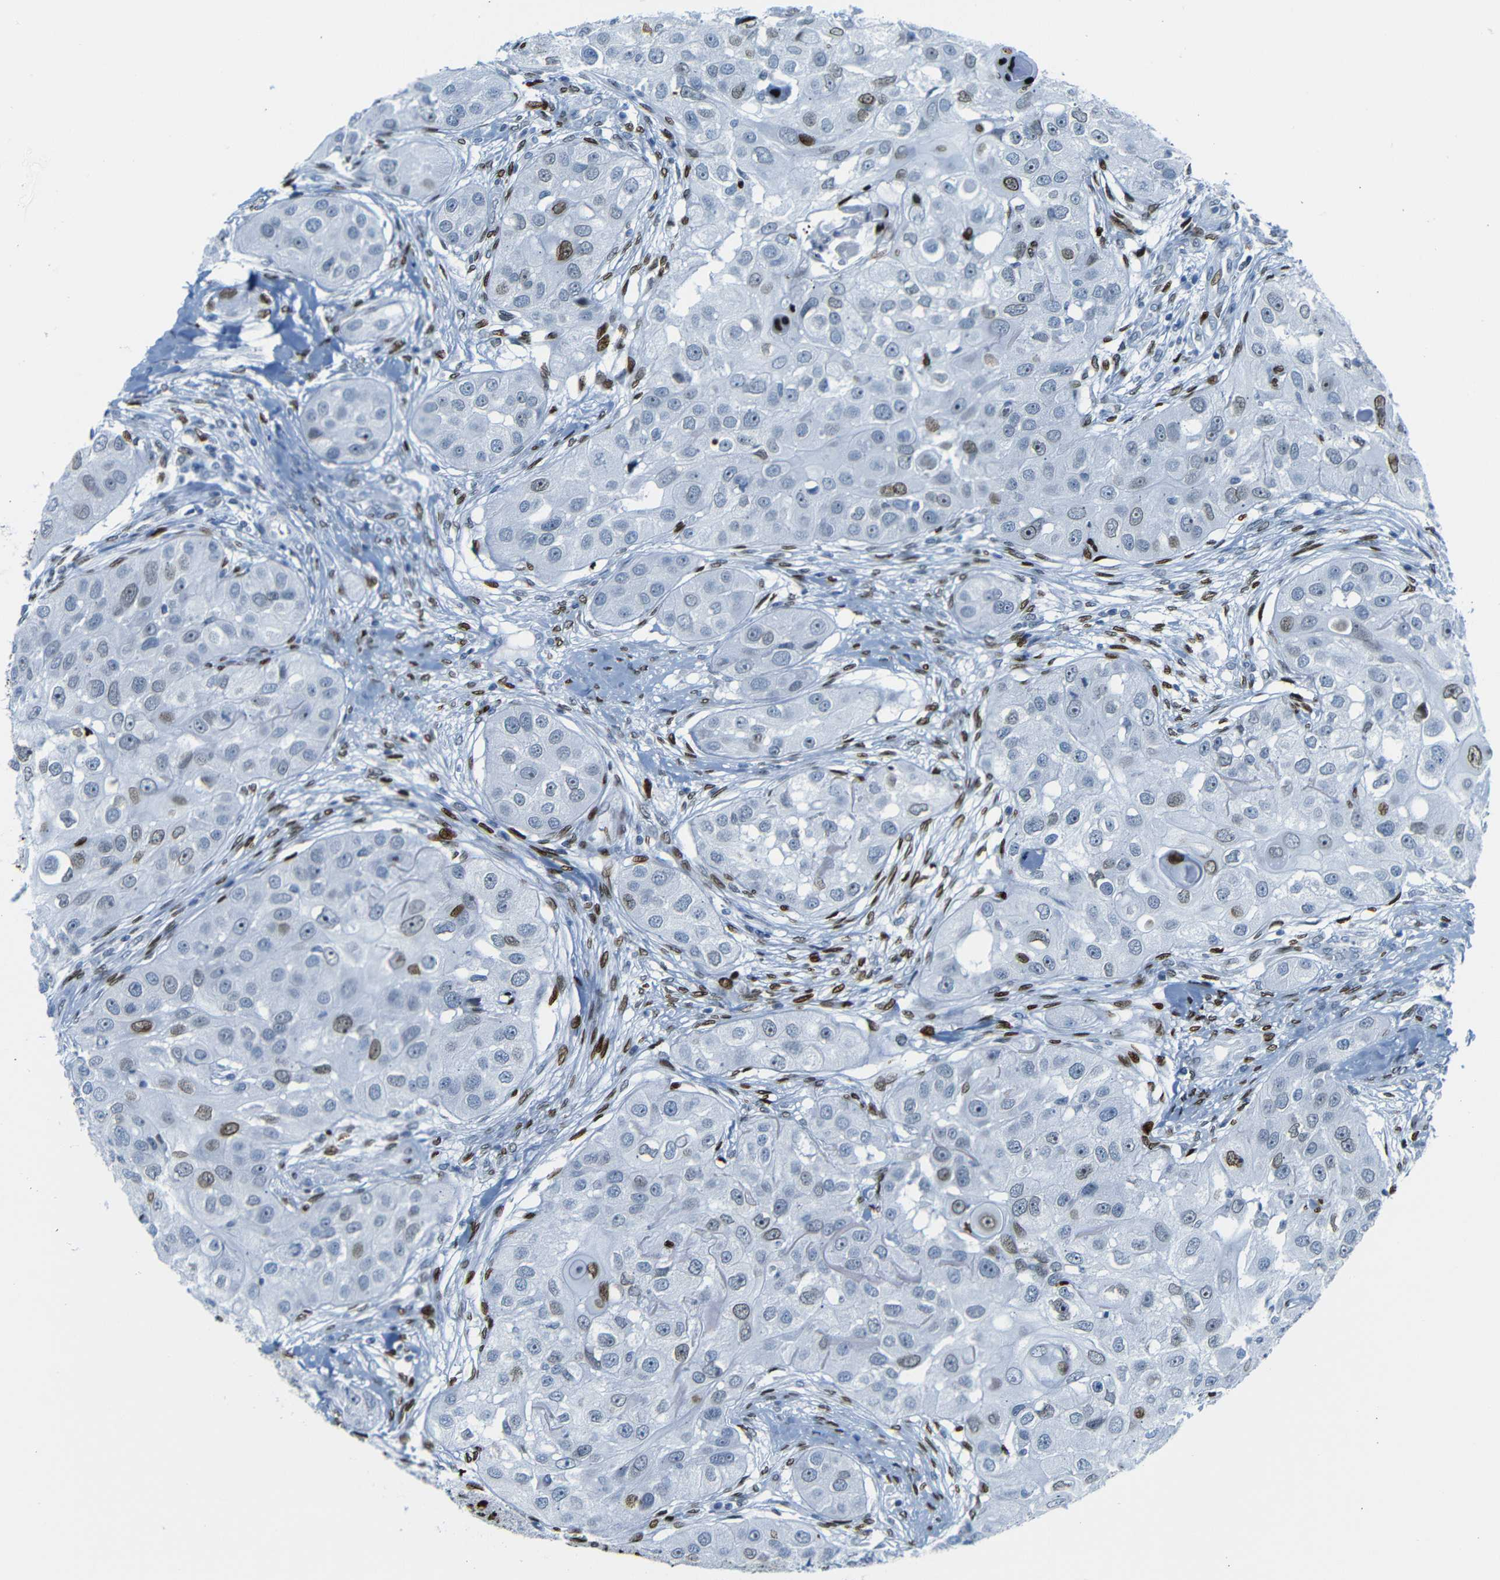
{"staining": {"intensity": "moderate", "quantity": "<25%", "location": "nuclear"}, "tissue": "head and neck cancer", "cell_type": "Tumor cells", "image_type": "cancer", "snomed": [{"axis": "morphology", "description": "Normal tissue, NOS"}, {"axis": "morphology", "description": "Squamous cell carcinoma, NOS"}, {"axis": "topography", "description": "Skeletal muscle"}, {"axis": "topography", "description": "Head-Neck"}], "caption": "The image demonstrates staining of head and neck cancer, revealing moderate nuclear protein staining (brown color) within tumor cells.", "gene": "NPIPB15", "patient": {"sex": "male", "age": 51}}